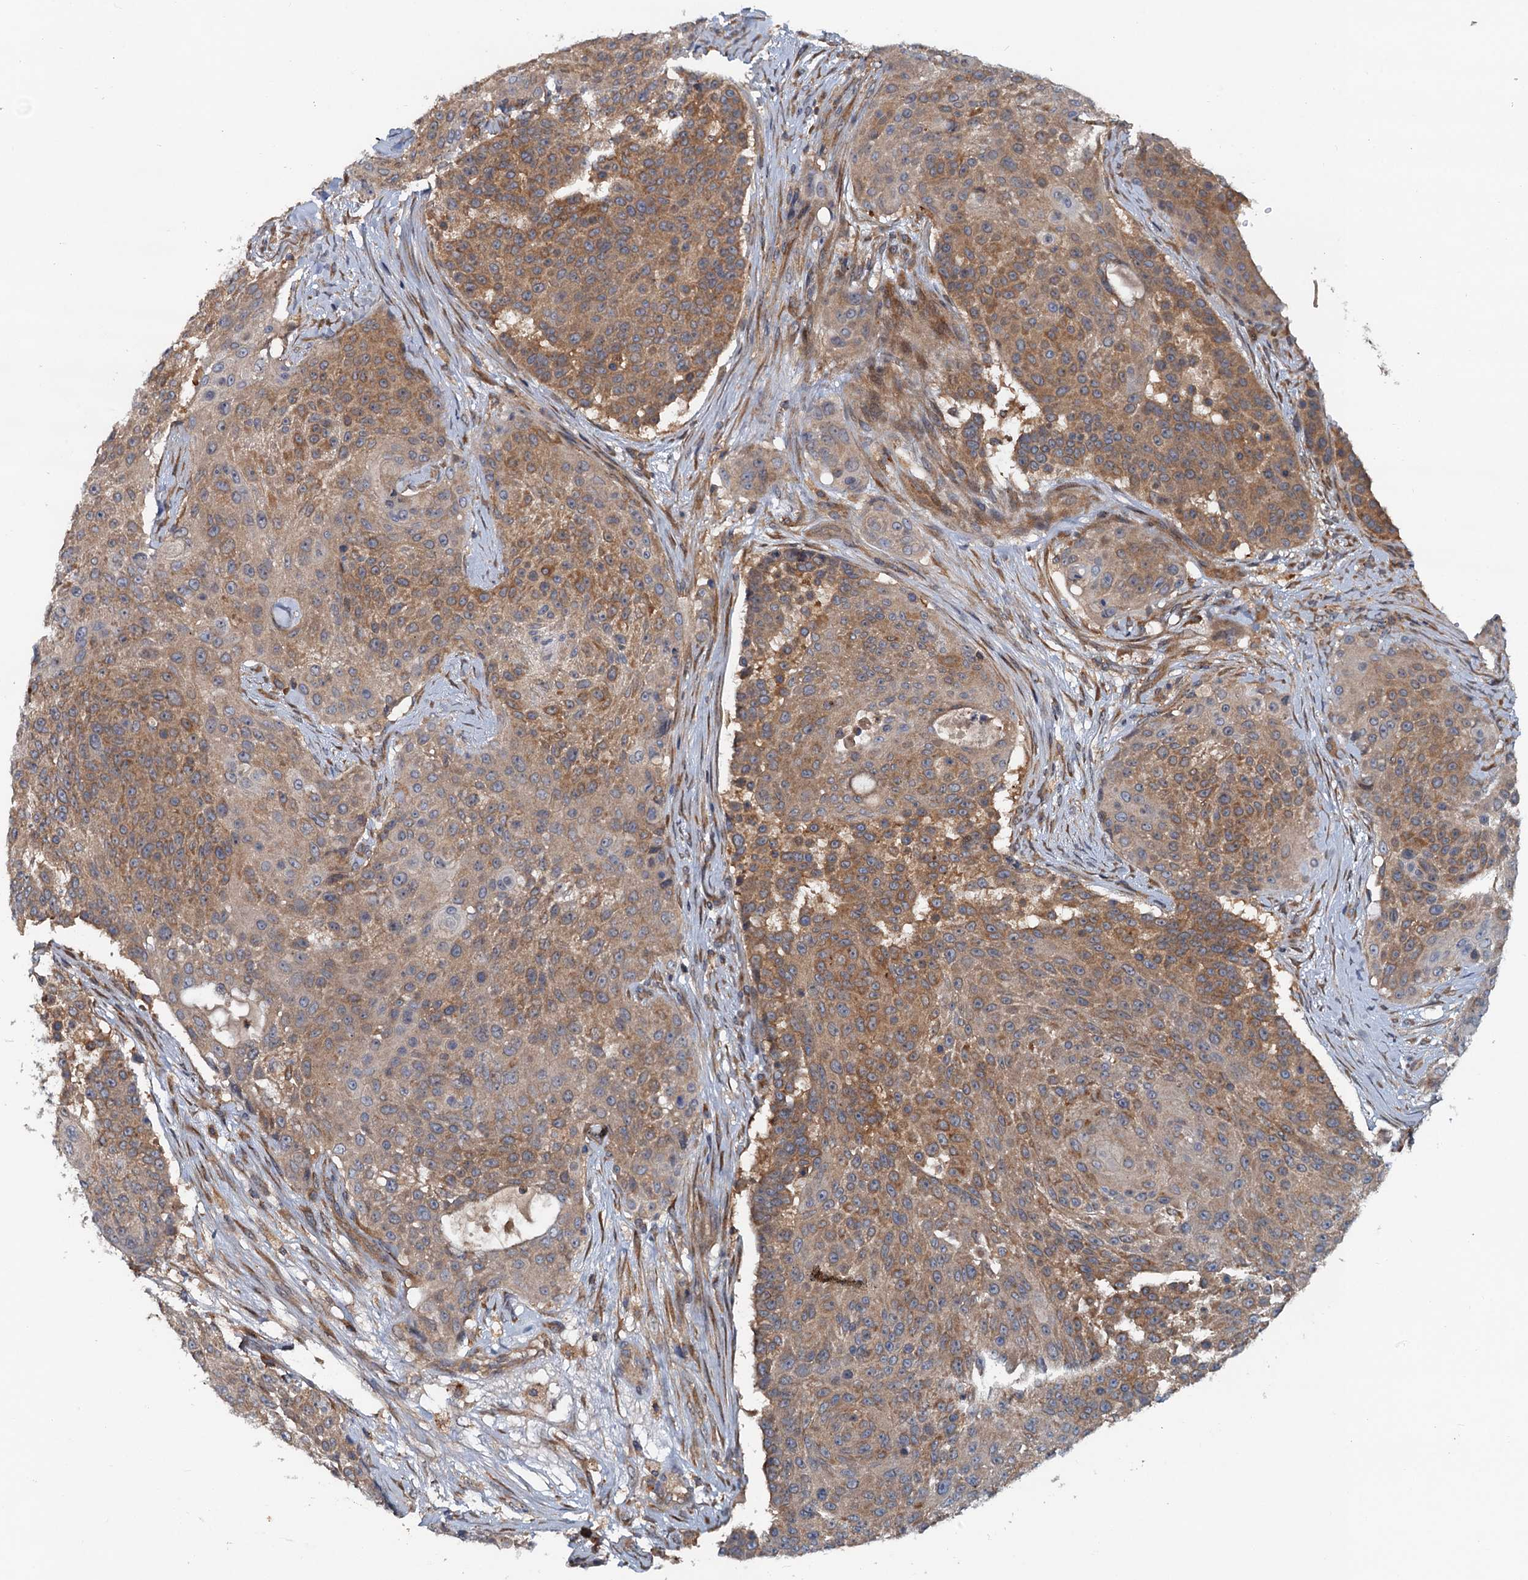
{"staining": {"intensity": "moderate", "quantity": ">75%", "location": "cytoplasmic/membranous"}, "tissue": "urothelial cancer", "cell_type": "Tumor cells", "image_type": "cancer", "snomed": [{"axis": "morphology", "description": "Urothelial carcinoma, High grade"}, {"axis": "topography", "description": "Urinary bladder"}], "caption": "Immunohistochemistry (DAB (3,3'-diaminobenzidine)) staining of human urothelial cancer exhibits moderate cytoplasmic/membranous protein expression in about >75% of tumor cells. (DAB (3,3'-diaminobenzidine) IHC with brightfield microscopy, high magnification).", "gene": "EFL1", "patient": {"sex": "female", "age": 63}}